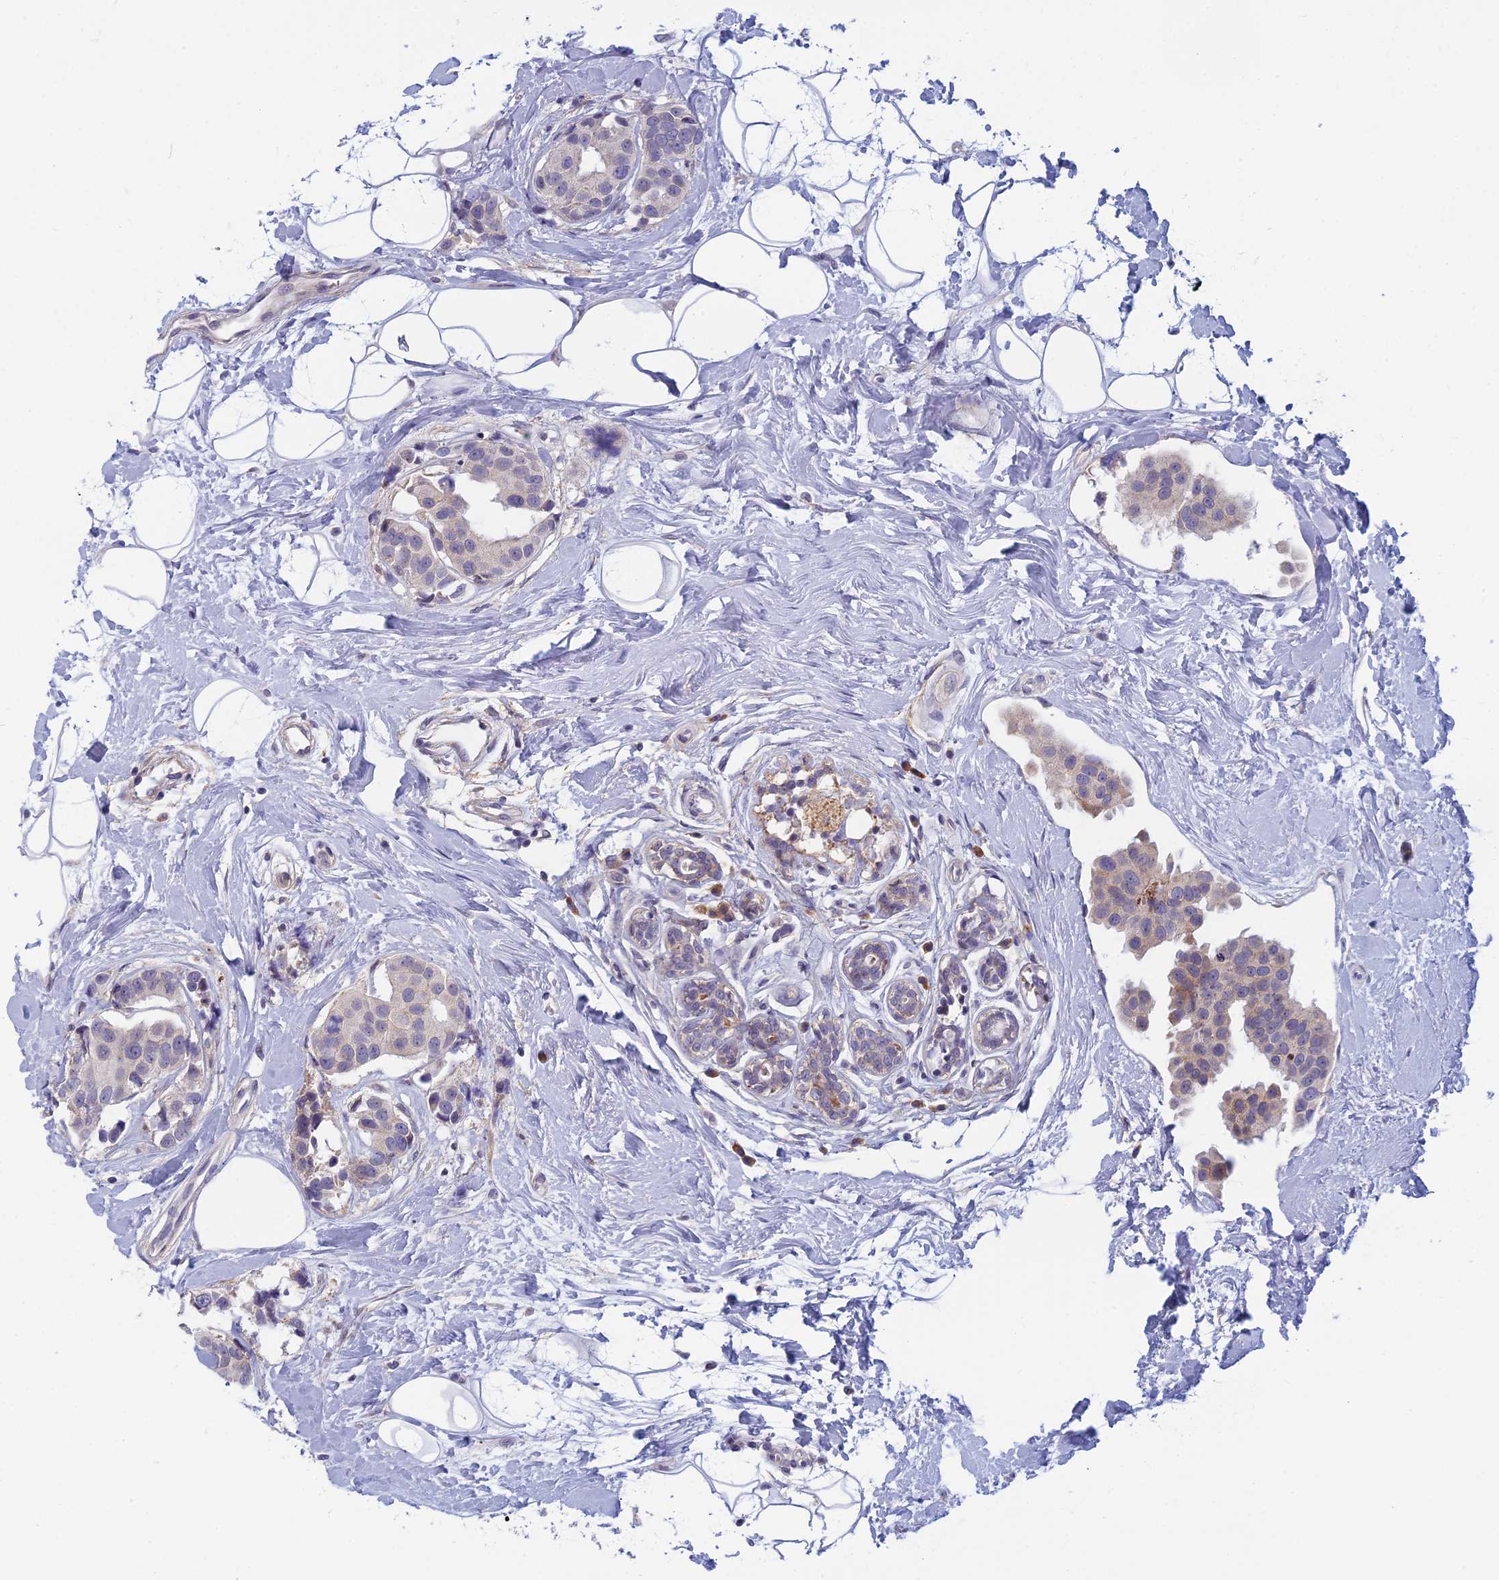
{"staining": {"intensity": "weak", "quantity": "<25%", "location": "cytoplasmic/membranous"}, "tissue": "breast cancer", "cell_type": "Tumor cells", "image_type": "cancer", "snomed": [{"axis": "morphology", "description": "Normal tissue, NOS"}, {"axis": "morphology", "description": "Duct carcinoma"}, {"axis": "topography", "description": "Breast"}], "caption": "Breast cancer stained for a protein using immunohistochemistry (IHC) demonstrates no expression tumor cells.", "gene": "DDX51", "patient": {"sex": "female", "age": 39}}